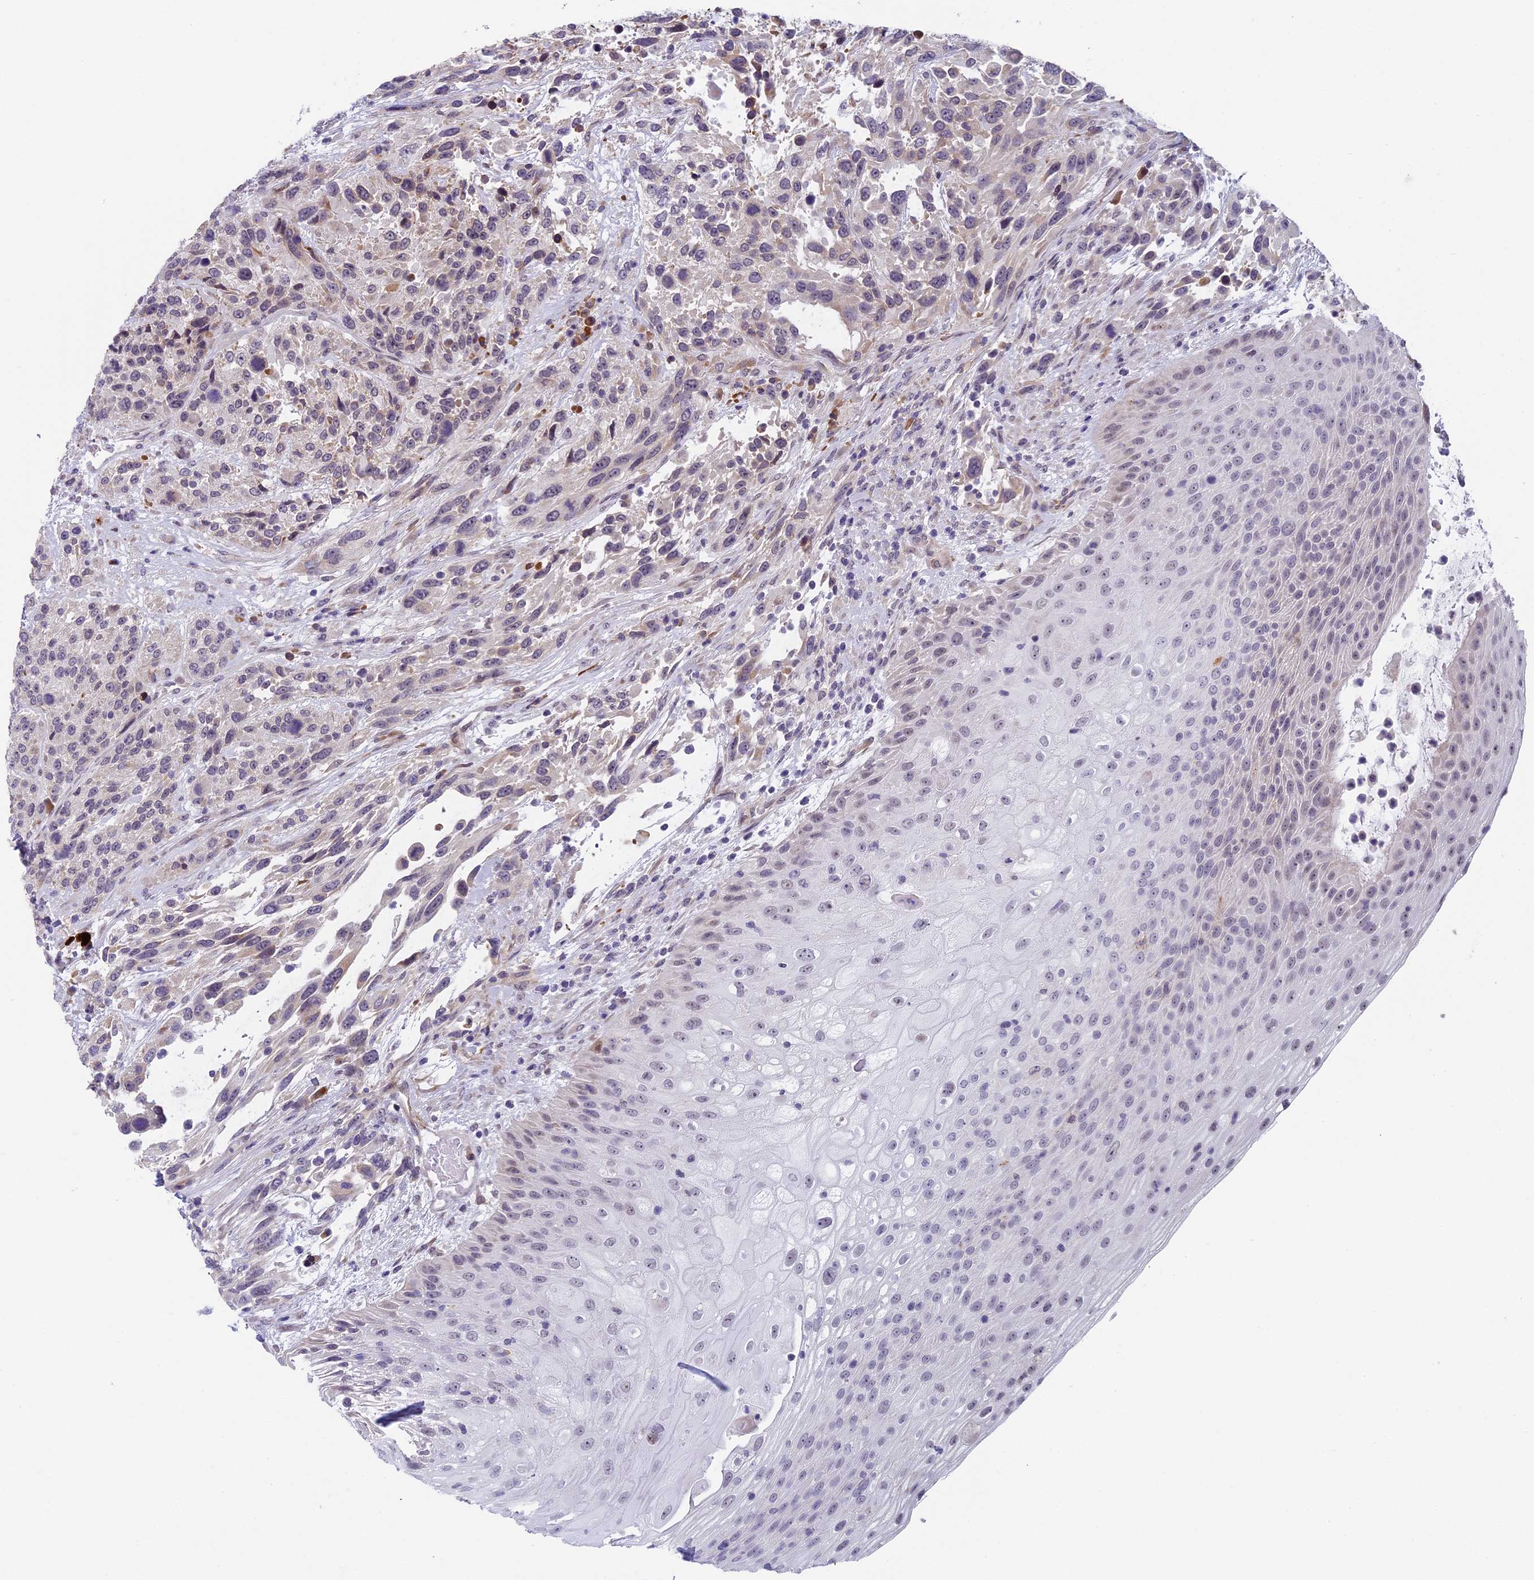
{"staining": {"intensity": "weak", "quantity": "<25%", "location": "cytoplasmic/membranous,nuclear"}, "tissue": "urothelial cancer", "cell_type": "Tumor cells", "image_type": "cancer", "snomed": [{"axis": "morphology", "description": "Urothelial carcinoma, High grade"}, {"axis": "topography", "description": "Urinary bladder"}], "caption": "This is a micrograph of immunohistochemistry (IHC) staining of urothelial cancer, which shows no expression in tumor cells. The staining was performed using DAB (3,3'-diaminobenzidine) to visualize the protein expression in brown, while the nuclei were stained in blue with hematoxylin (Magnification: 20x).", "gene": "CNEP1R1", "patient": {"sex": "female", "age": 70}}